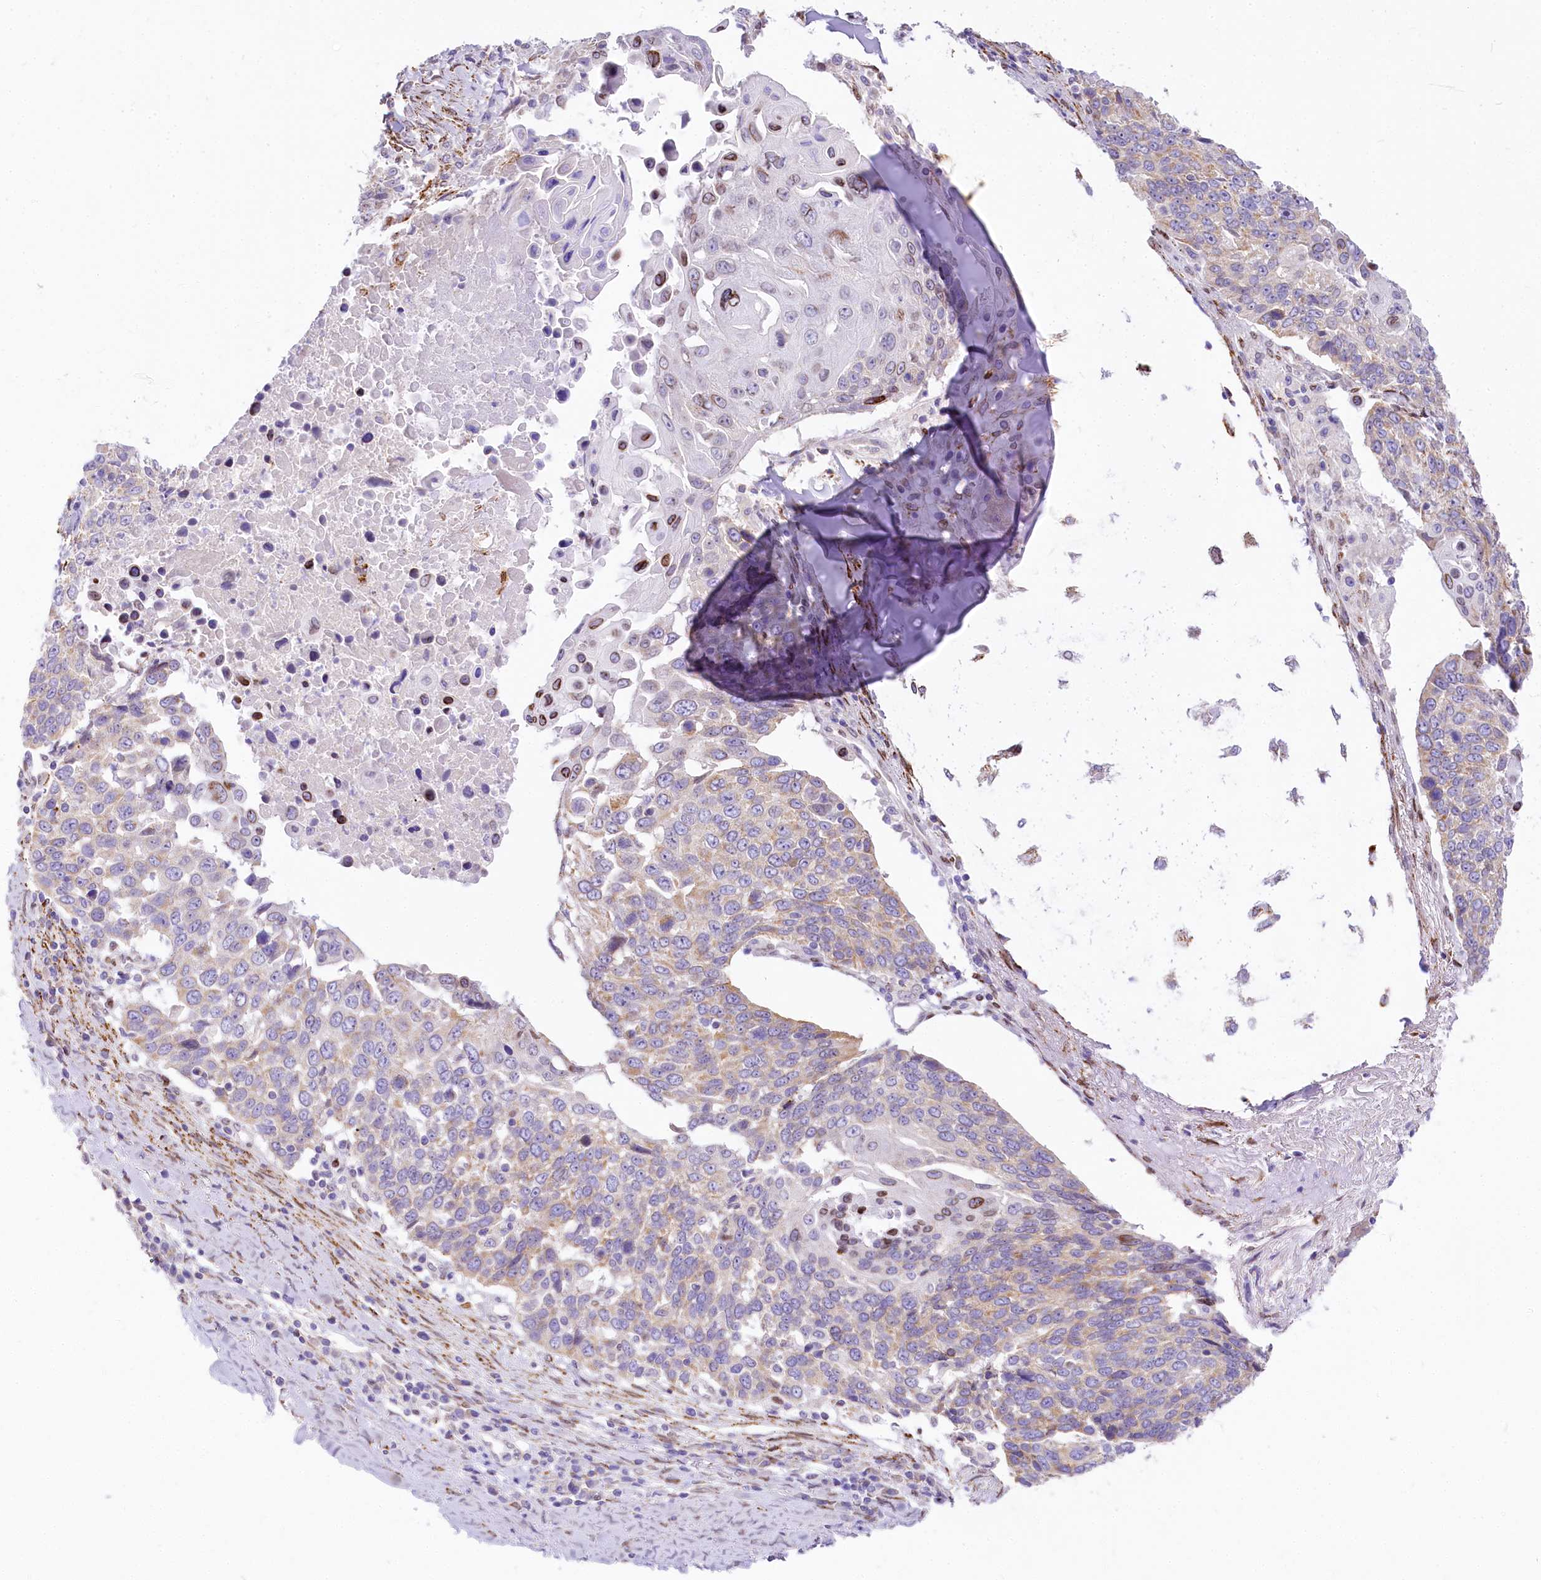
{"staining": {"intensity": "weak", "quantity": "25%-75%", "location": "cytoplasmic/membranous"}, "tissue": "lung cancer", "cell_type": "Tumor cells", "image_type": "cancer", "snomed": [{"axis": "morphology", "description": "Squamous cell carcinoma, NOS"}, {"axis": "topography", "description": "Lung"}], "caption": "IHC (DAB (3,3'-diaminobenzidine)) staining of human lung squamous cell carcinoma displays weak cytoplasmic/membranous protein staining in about 25%-75% of tumor cells.", "gene": "PPIP5K2", "patient": {"sex": "male", "age": 66}}